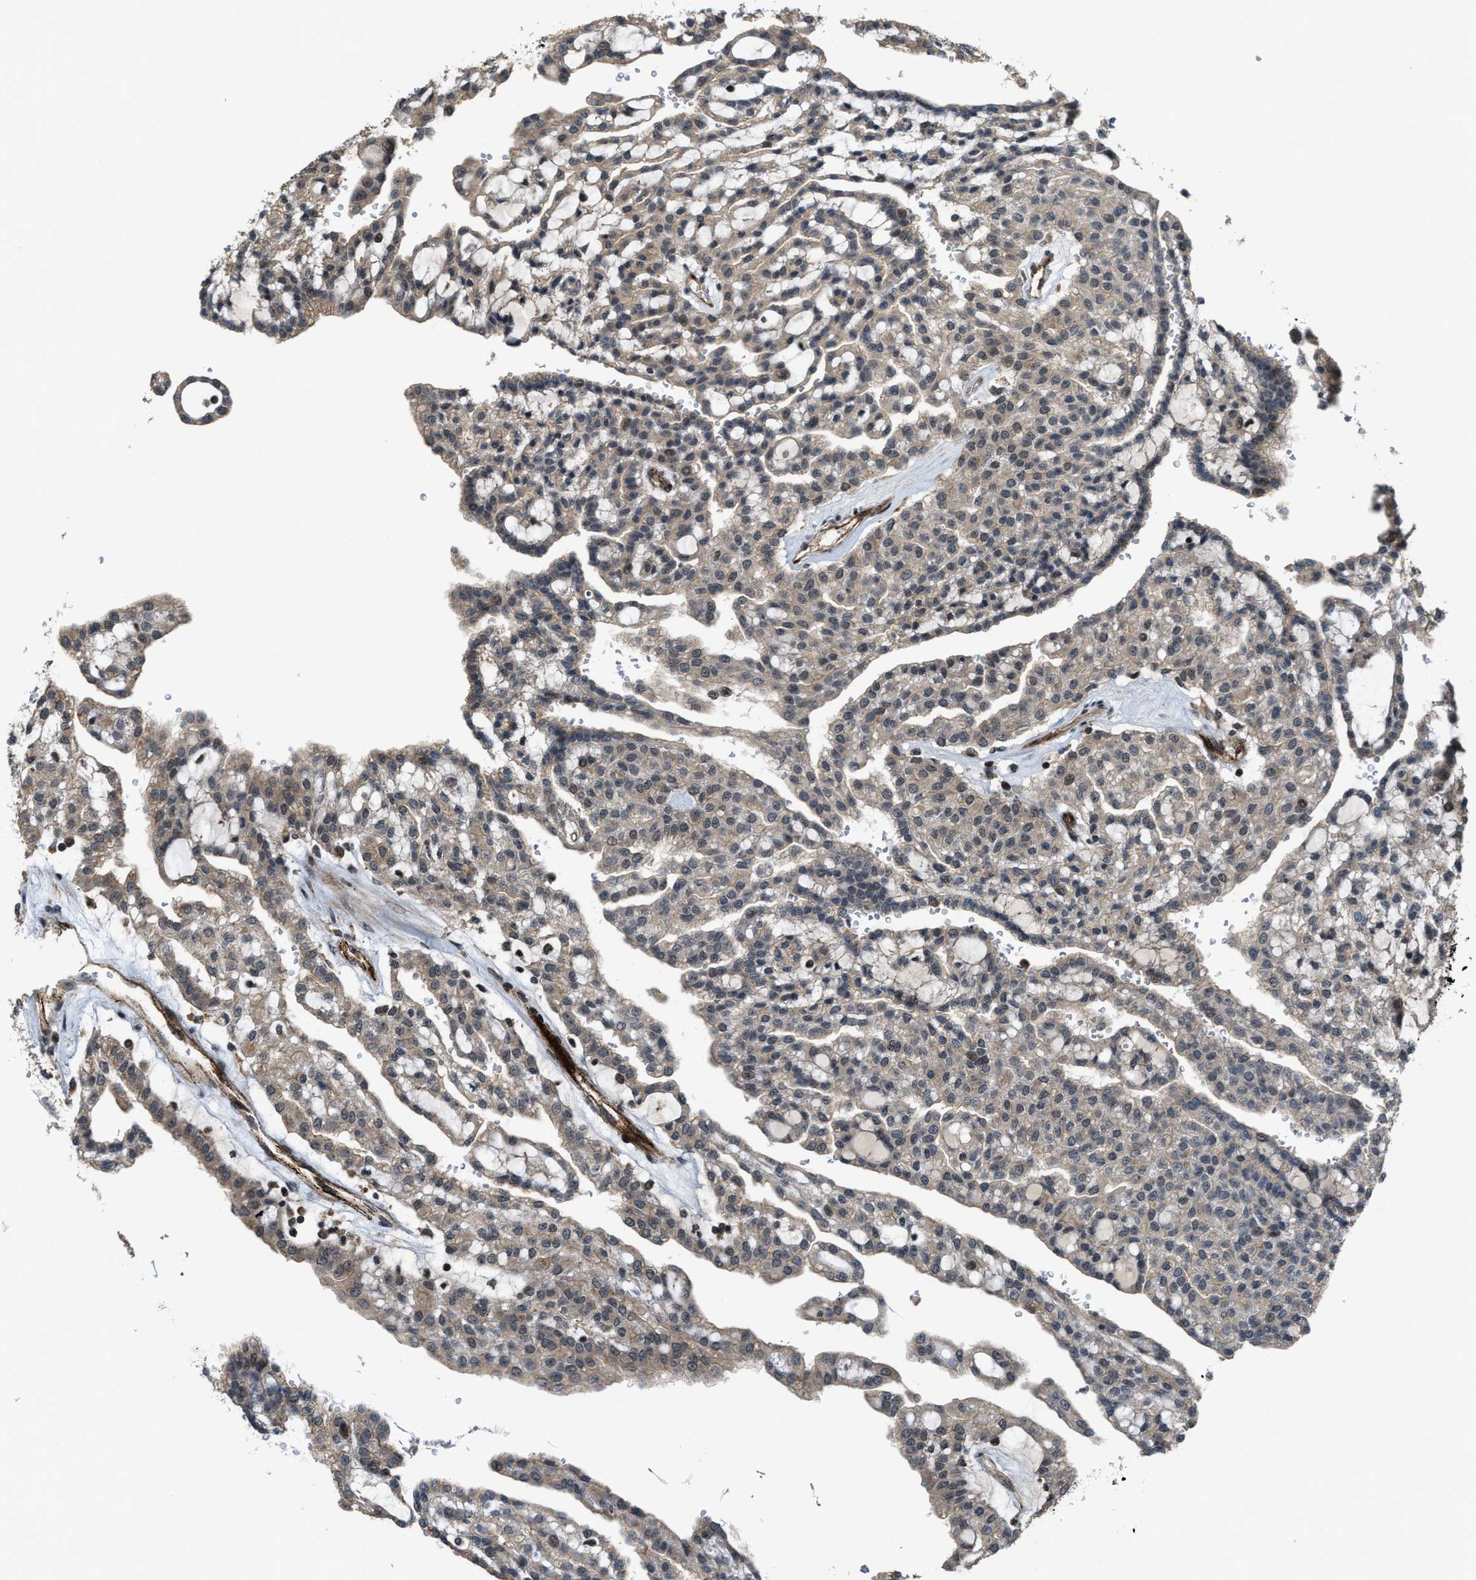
{"staining": {"intensity": "weak", "quantity": "<25%", "location": "cytoplasmic/membranous"}, "tissue": "renal cancer", "cell_type": "Tumor cells", "image_type": "cancer", "snomed": [{"axis": "morphology", "description": "Adenocarcinoma, NOS"}, {"axis": "topography", "description": "Kidney"}], "caption": "An image of human renal cancer (adenocarcinoma) is negative for staining in tumor cells.", "gene": "DPF2", "patient": {"sex": "male", "age": 63}}